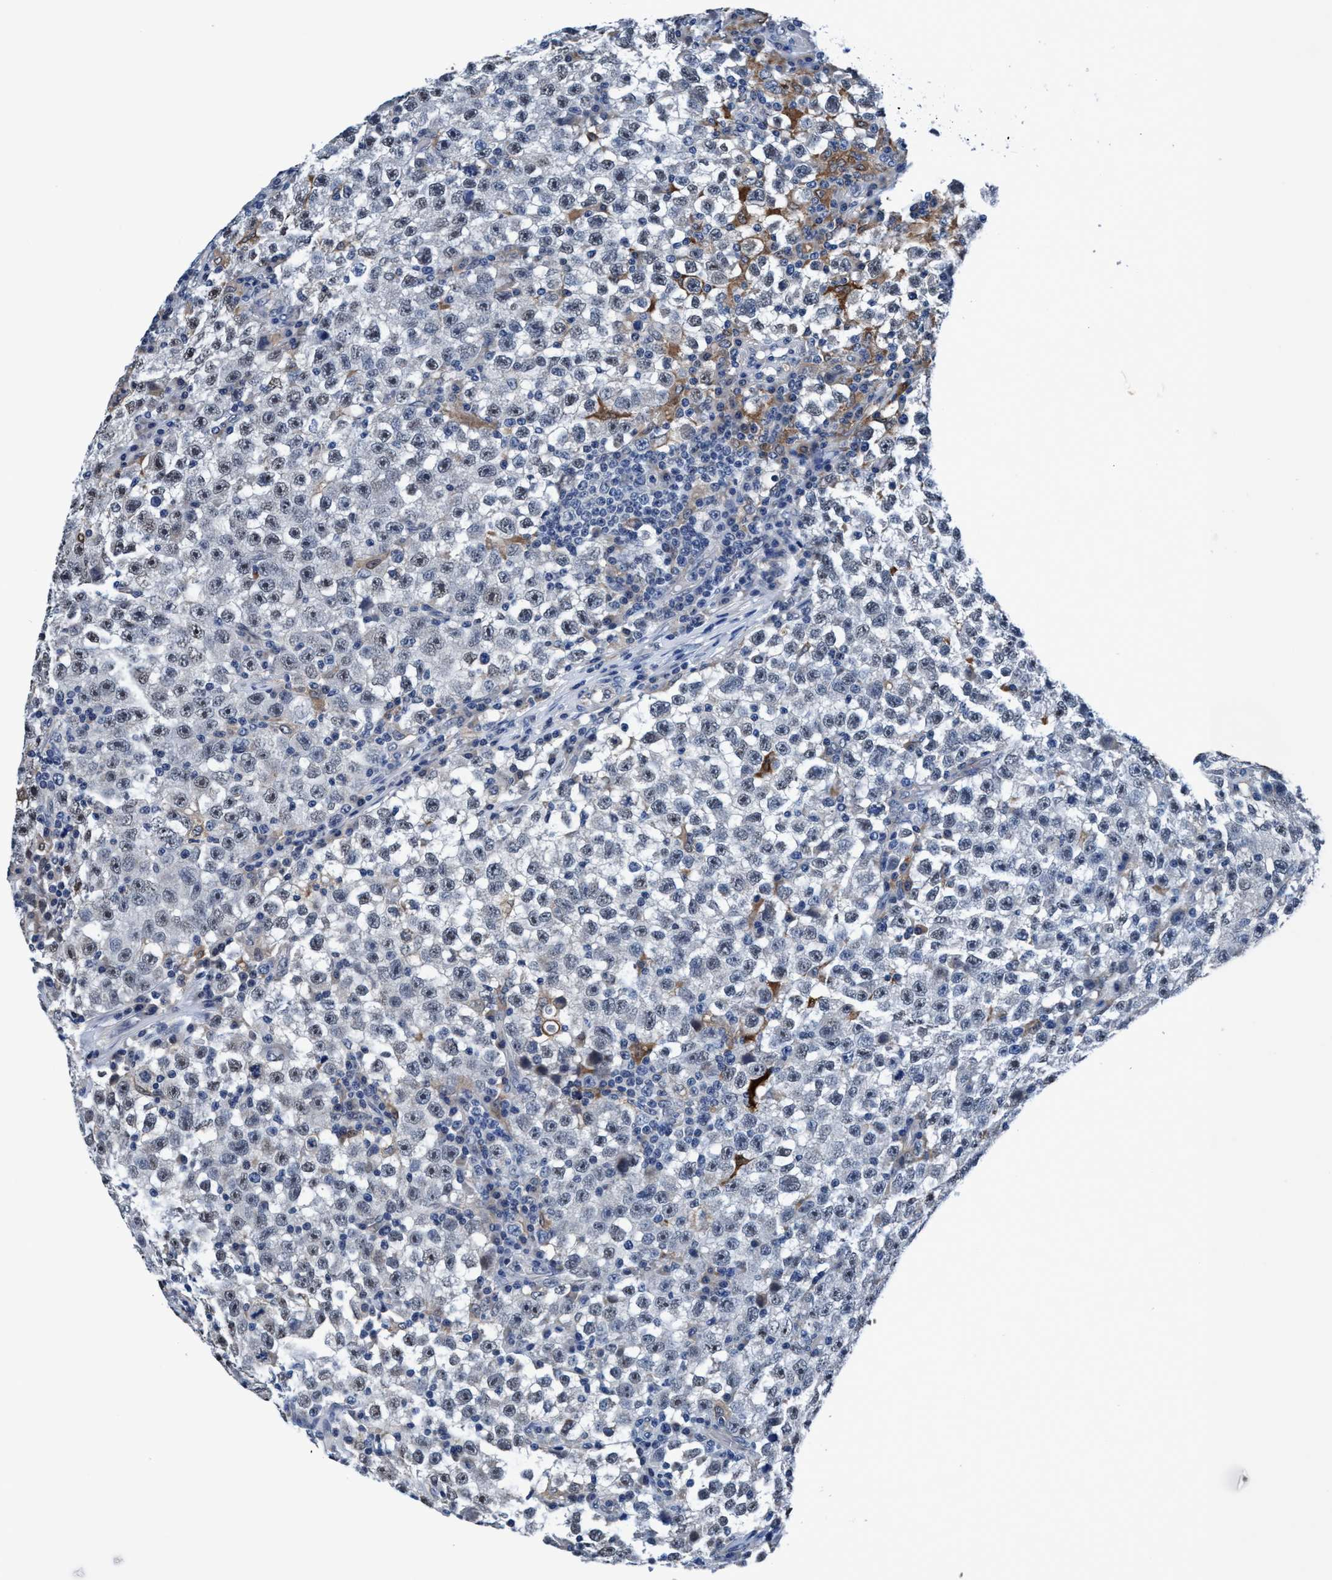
{"staining": {"intensity": "negative", "quantity": "none", "location": "none"}, "tissue": "testis cancer", "cell_type": "Tumor cells", "image_type": "cancer", "snomed": [{"axis": "morphology", "description": "Seminoma, NOS"}, {"axis": "topography", "description": "Testis"}], "caption": "An image of testis cancer stained for a protein exhibits no brown staining in tumor cells.", "gene": "TMEM94", "patient": {"sex": "male", "age": 22}}